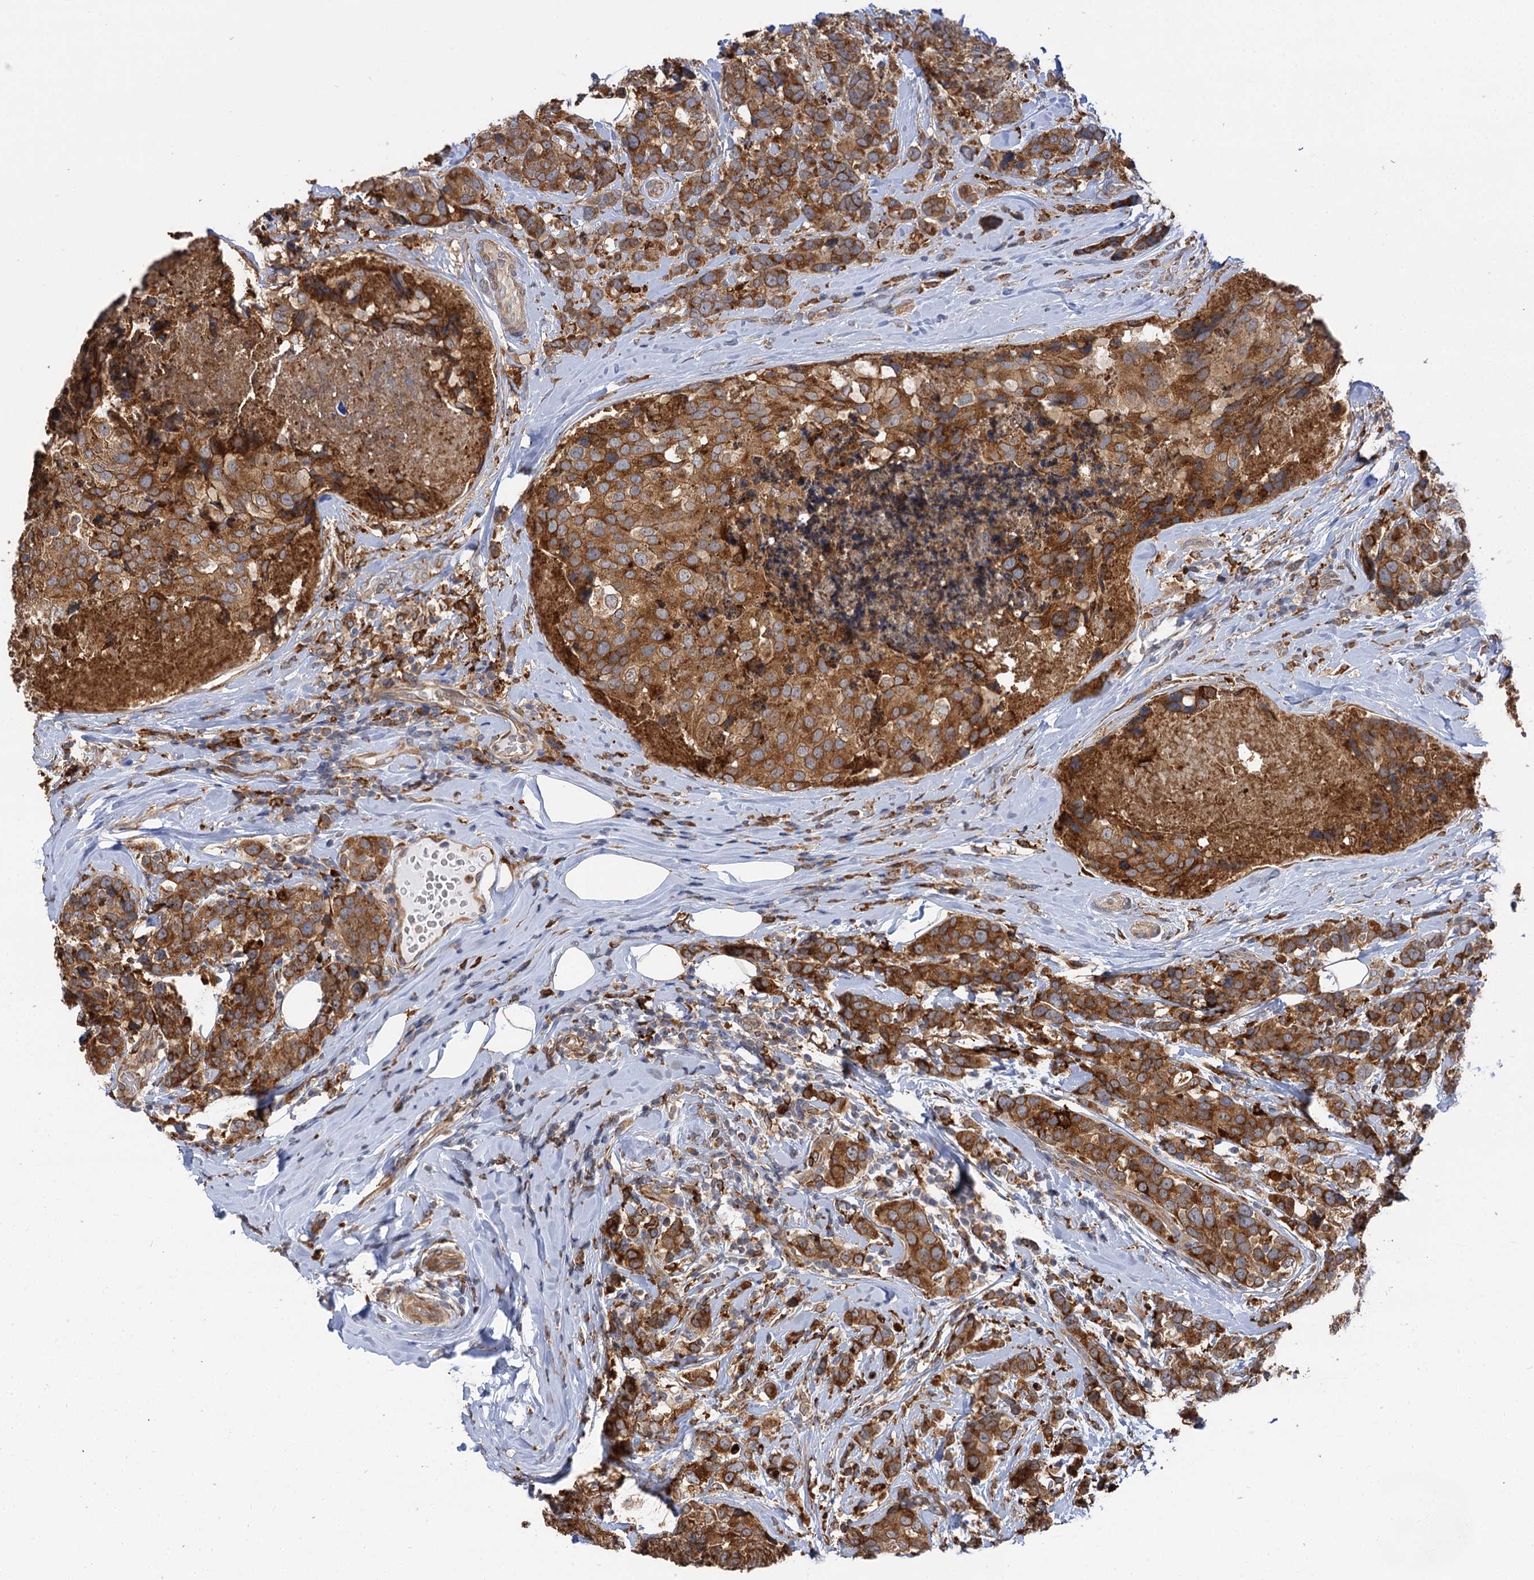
{"staining": {"intensity": "strong", "quantity": ">75%", "location": "cytoplasmic/membranous"}, "tissue": "breast cancer", "cell_type": "Tumor cells", "image_type": "cancer", "snomed": [{"axis": "morphology", "description": "Lobular carcinoma"}, {"axis": "topography", "description": "Breast"}], "caption": "A brown stain shows strong cytoplasmic/membranous staining of a protein in breast cancer tumor cells.", "gene": "PPIP5K2", "patient": {"sex": "female", "age": 59}}